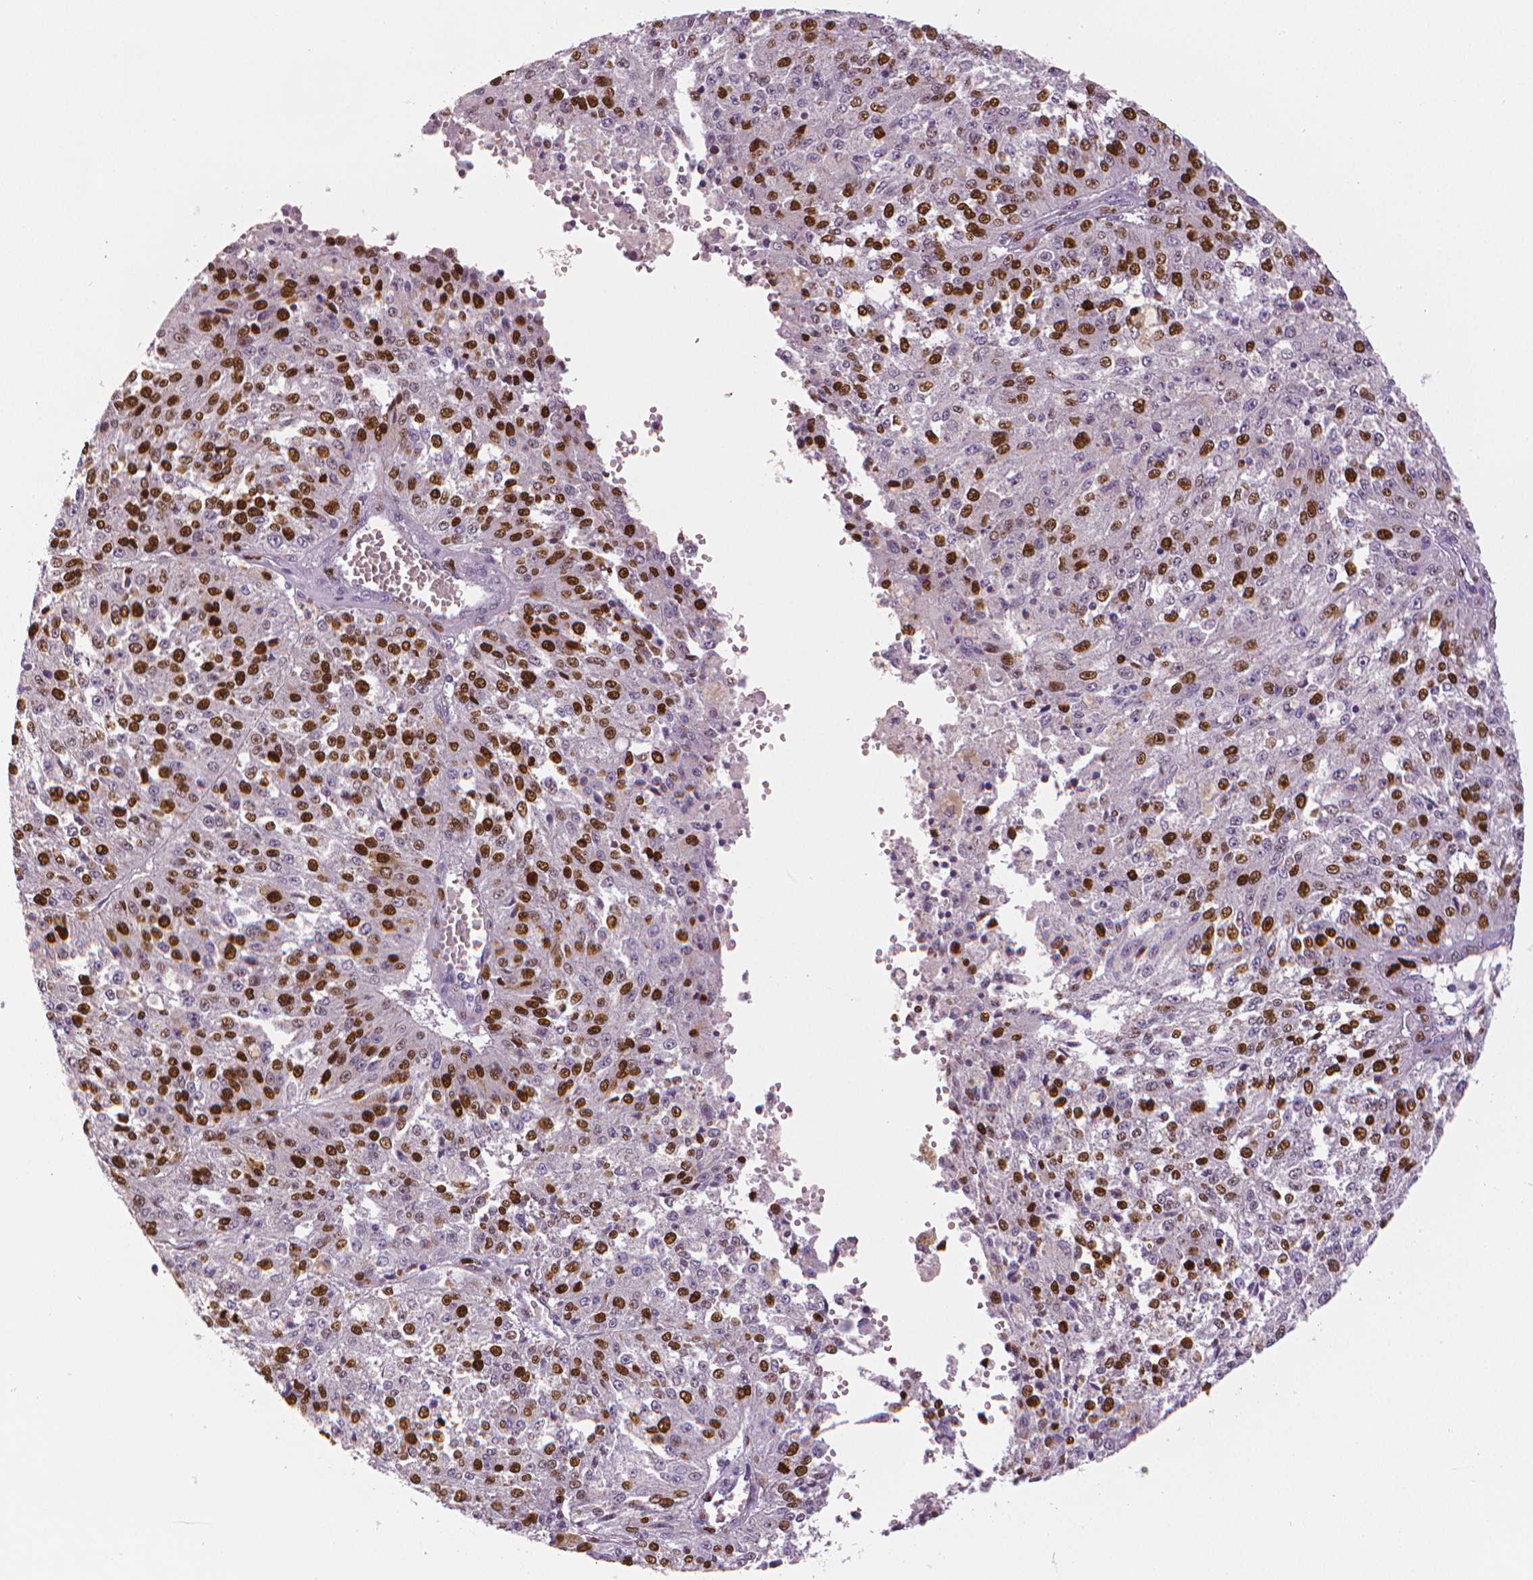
{"staining": {"intensity": "strong", "quantity": ">75%", "location": "nuclear"}, "tissue": "melanoma", "cell_type": "Tumor cells", "image_type": "cancer", "snomed": [{"axis": "morphology", "description": "Malignant melanoma, Metastatic site"}, {"axis": "topography", "description": "Lymph node"}], "caption": "Melanoma tissue displays strong nuclear expression in approximately >75% of tumor cells, visualized by immunohistochemistry.", "gene": "MKI67", "patient": {"sex": "female", "age": 64}}